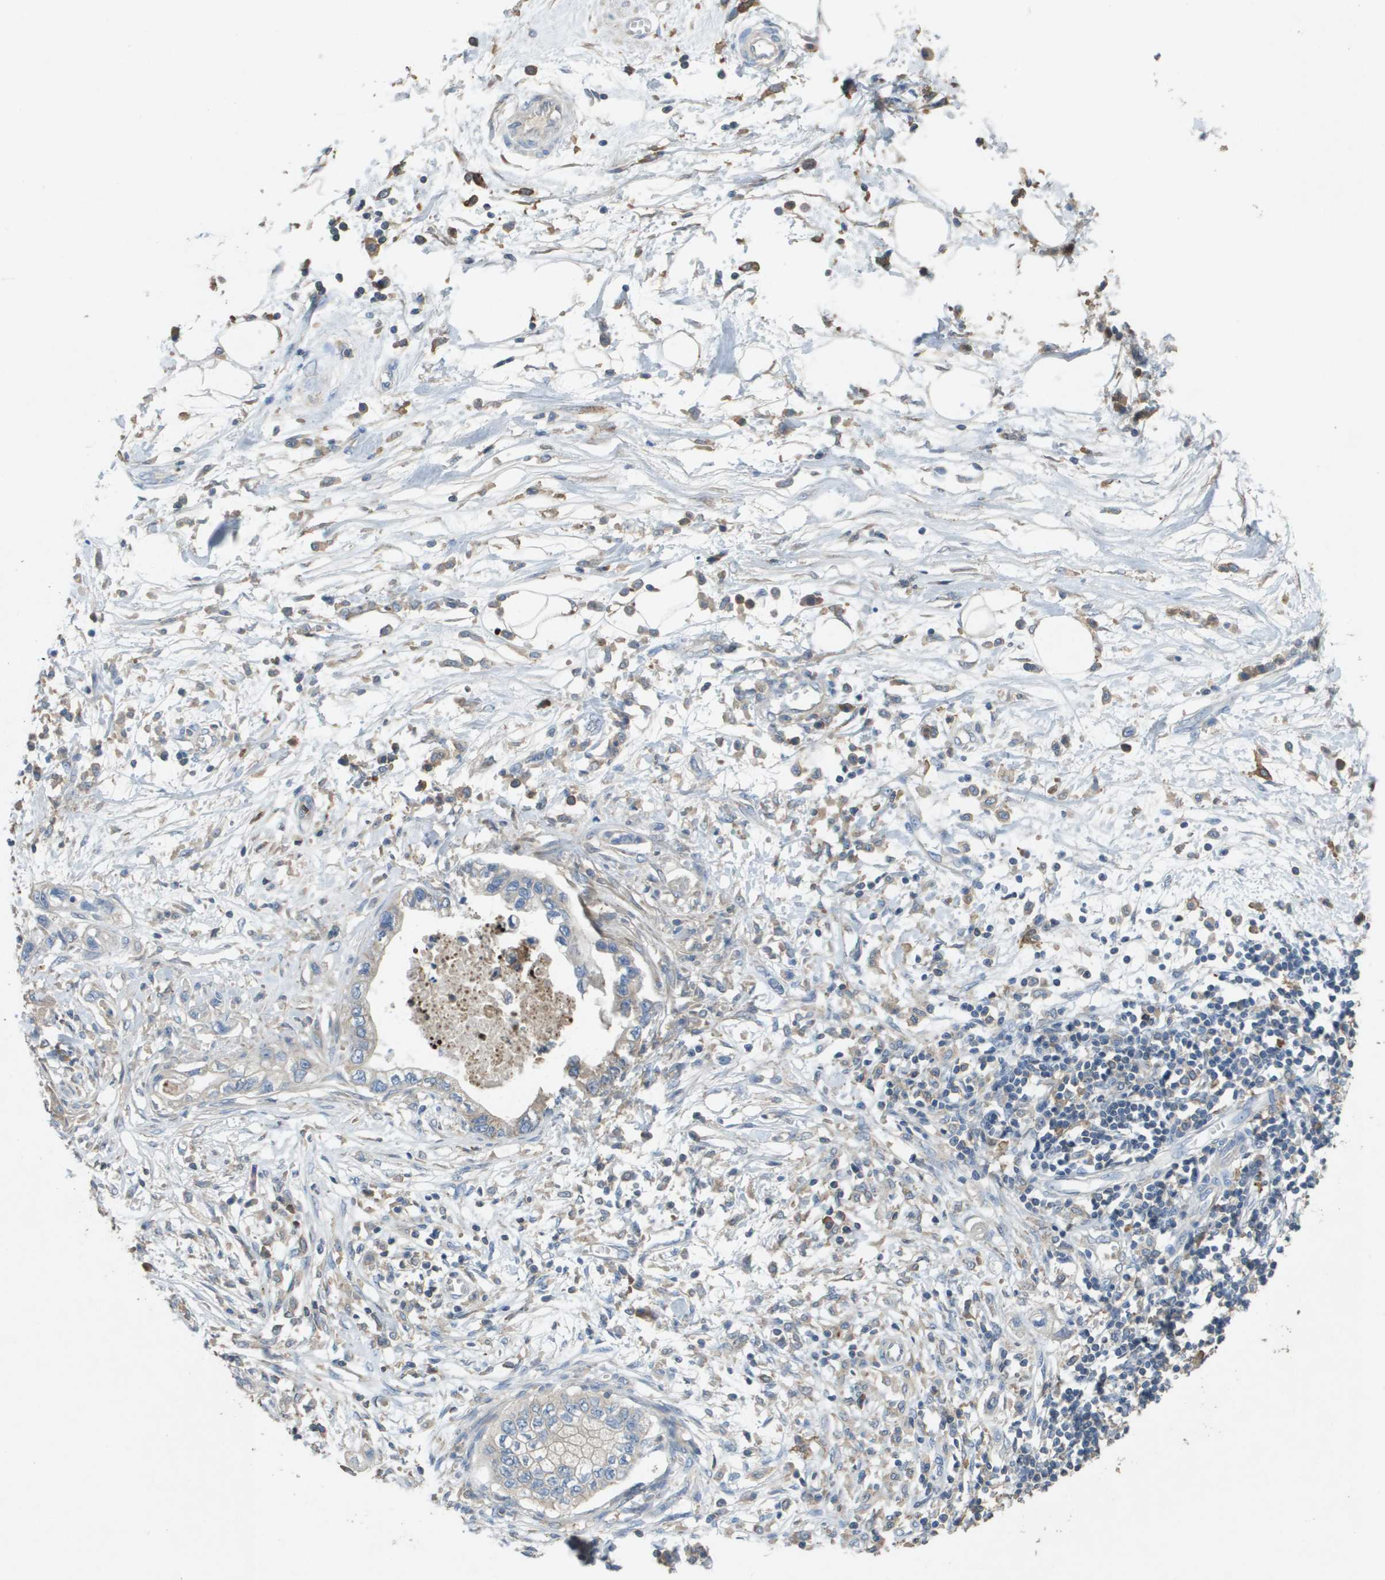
{"staining": {"intensity": "weak", "quantity": "25%-75%", "location": "cytoplasmic/membranous"}, "tissue": "pancreatic cancer", "cell_type": "Tumor cells", "image_type": "cancer", "snomed": [{"axis": "morphology", "description": "Adenocarcinoma, NOS"}, {"axis": "topography", "description": "Pancreas"}], "caption": "IHC staining of pancreatic adenocarcinoma, which exhibits low levels of weak cytoplasmic/membranous positivity in approximately 25%-75% of tumor cells indicating weak cytoplasmic/membranous protein expression. The staining was performed using DAB (3,3'-diaminobenzidine) (brown) for protein detection and nuclei were counterstained in hematoxylin (blue).", "gene": "CLCA4", "patient": {"sex": "male", "age": 56}}